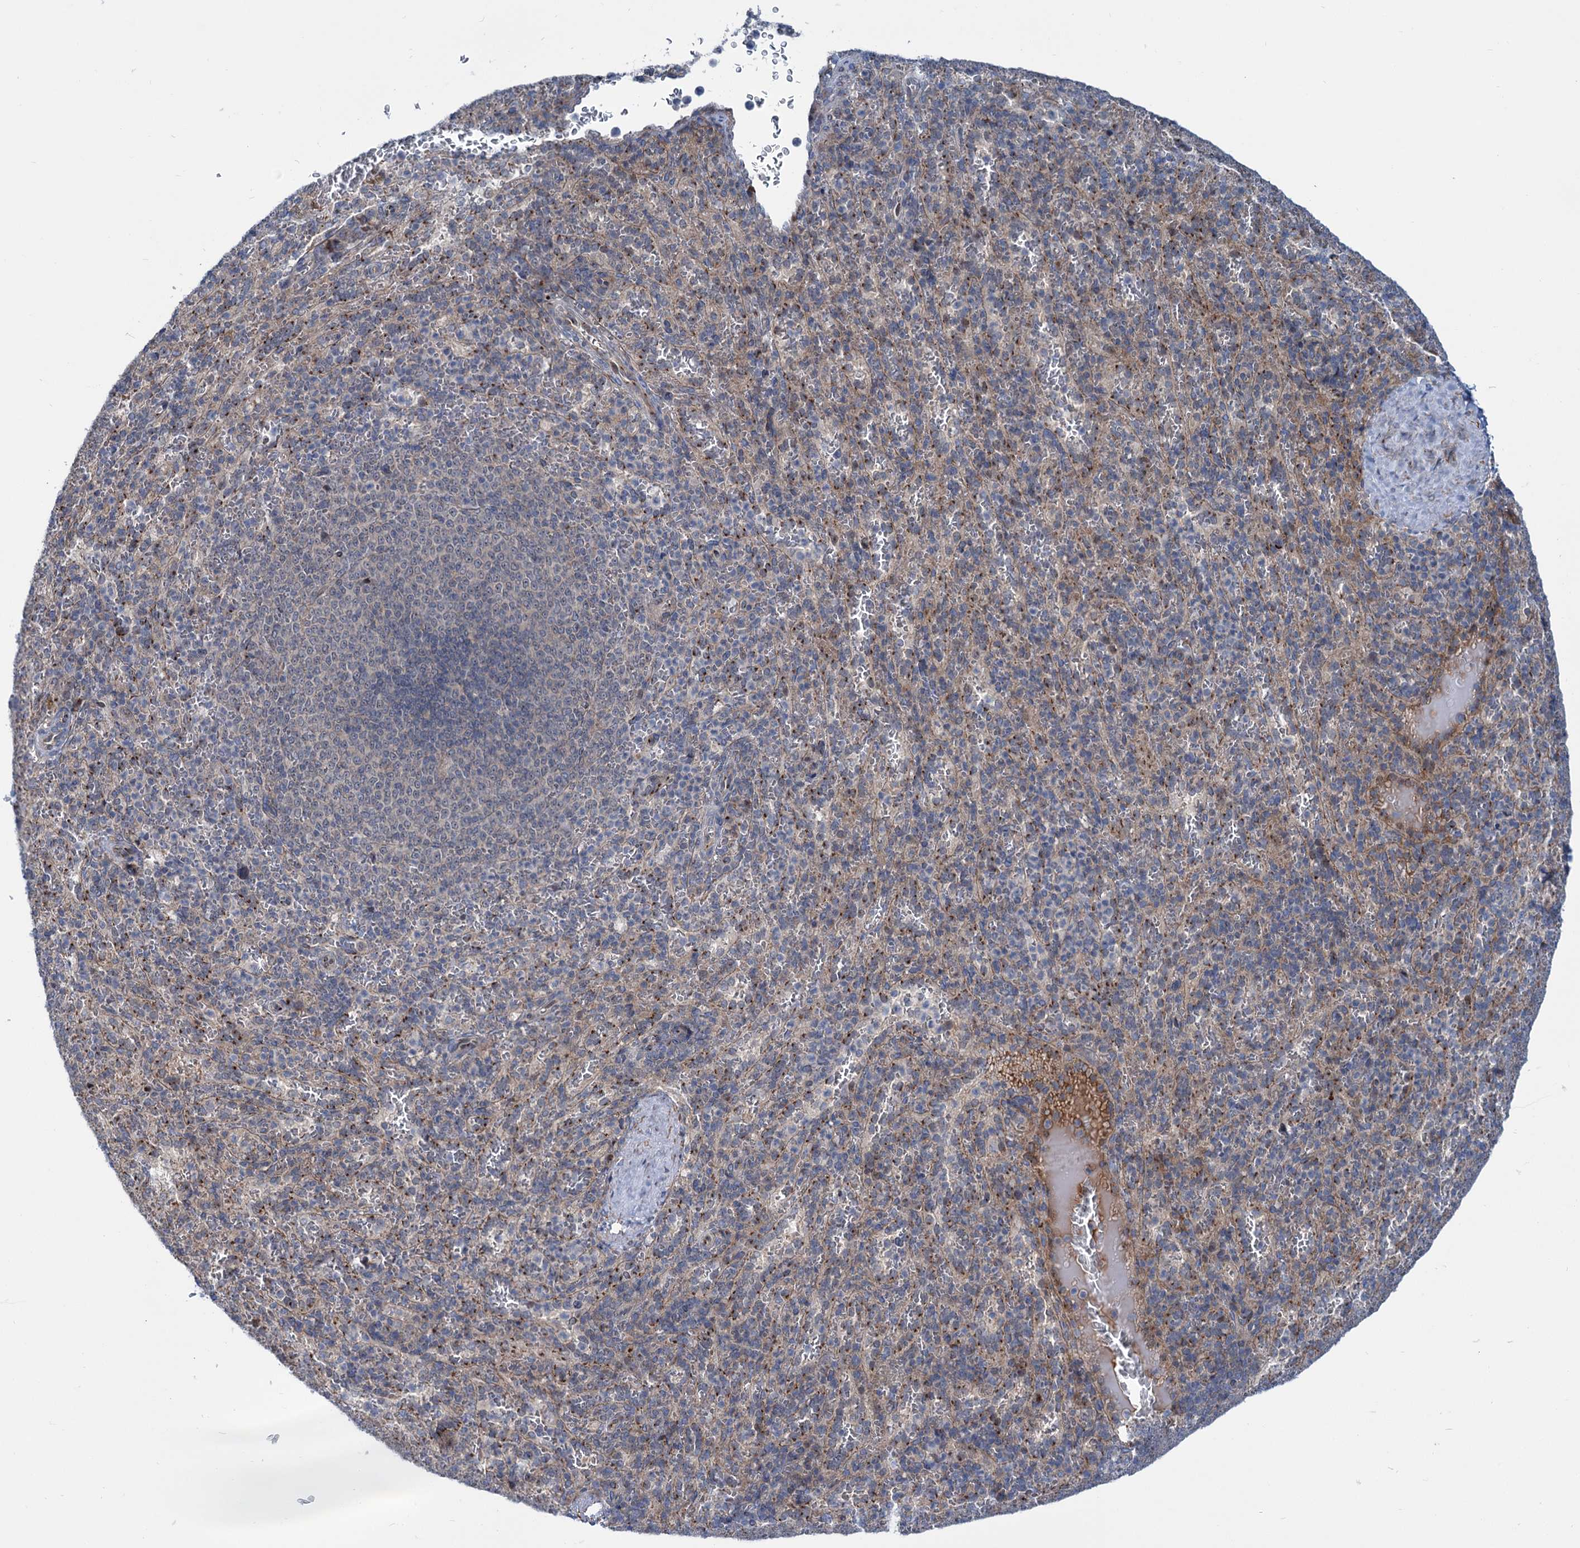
{"staining": {"intensity": "negative", "quantity": "none", "location": "none"}, "tissue": "spleen", "cell_type": "Cells in red pulp", "image_type": "normal", "snomed": [{"axis": "morphology", "description": "Normal tissue, NOS"}, {"axis": "topography", "description": "Spleen"}], "caption": "High power microscopy image of an immunohistochemistry photomicrograph of benign spleen, revealing no significant staining in cells in red pulp.", "gene": "ELP4", "patient": {"sex": "female", "age": 21}}